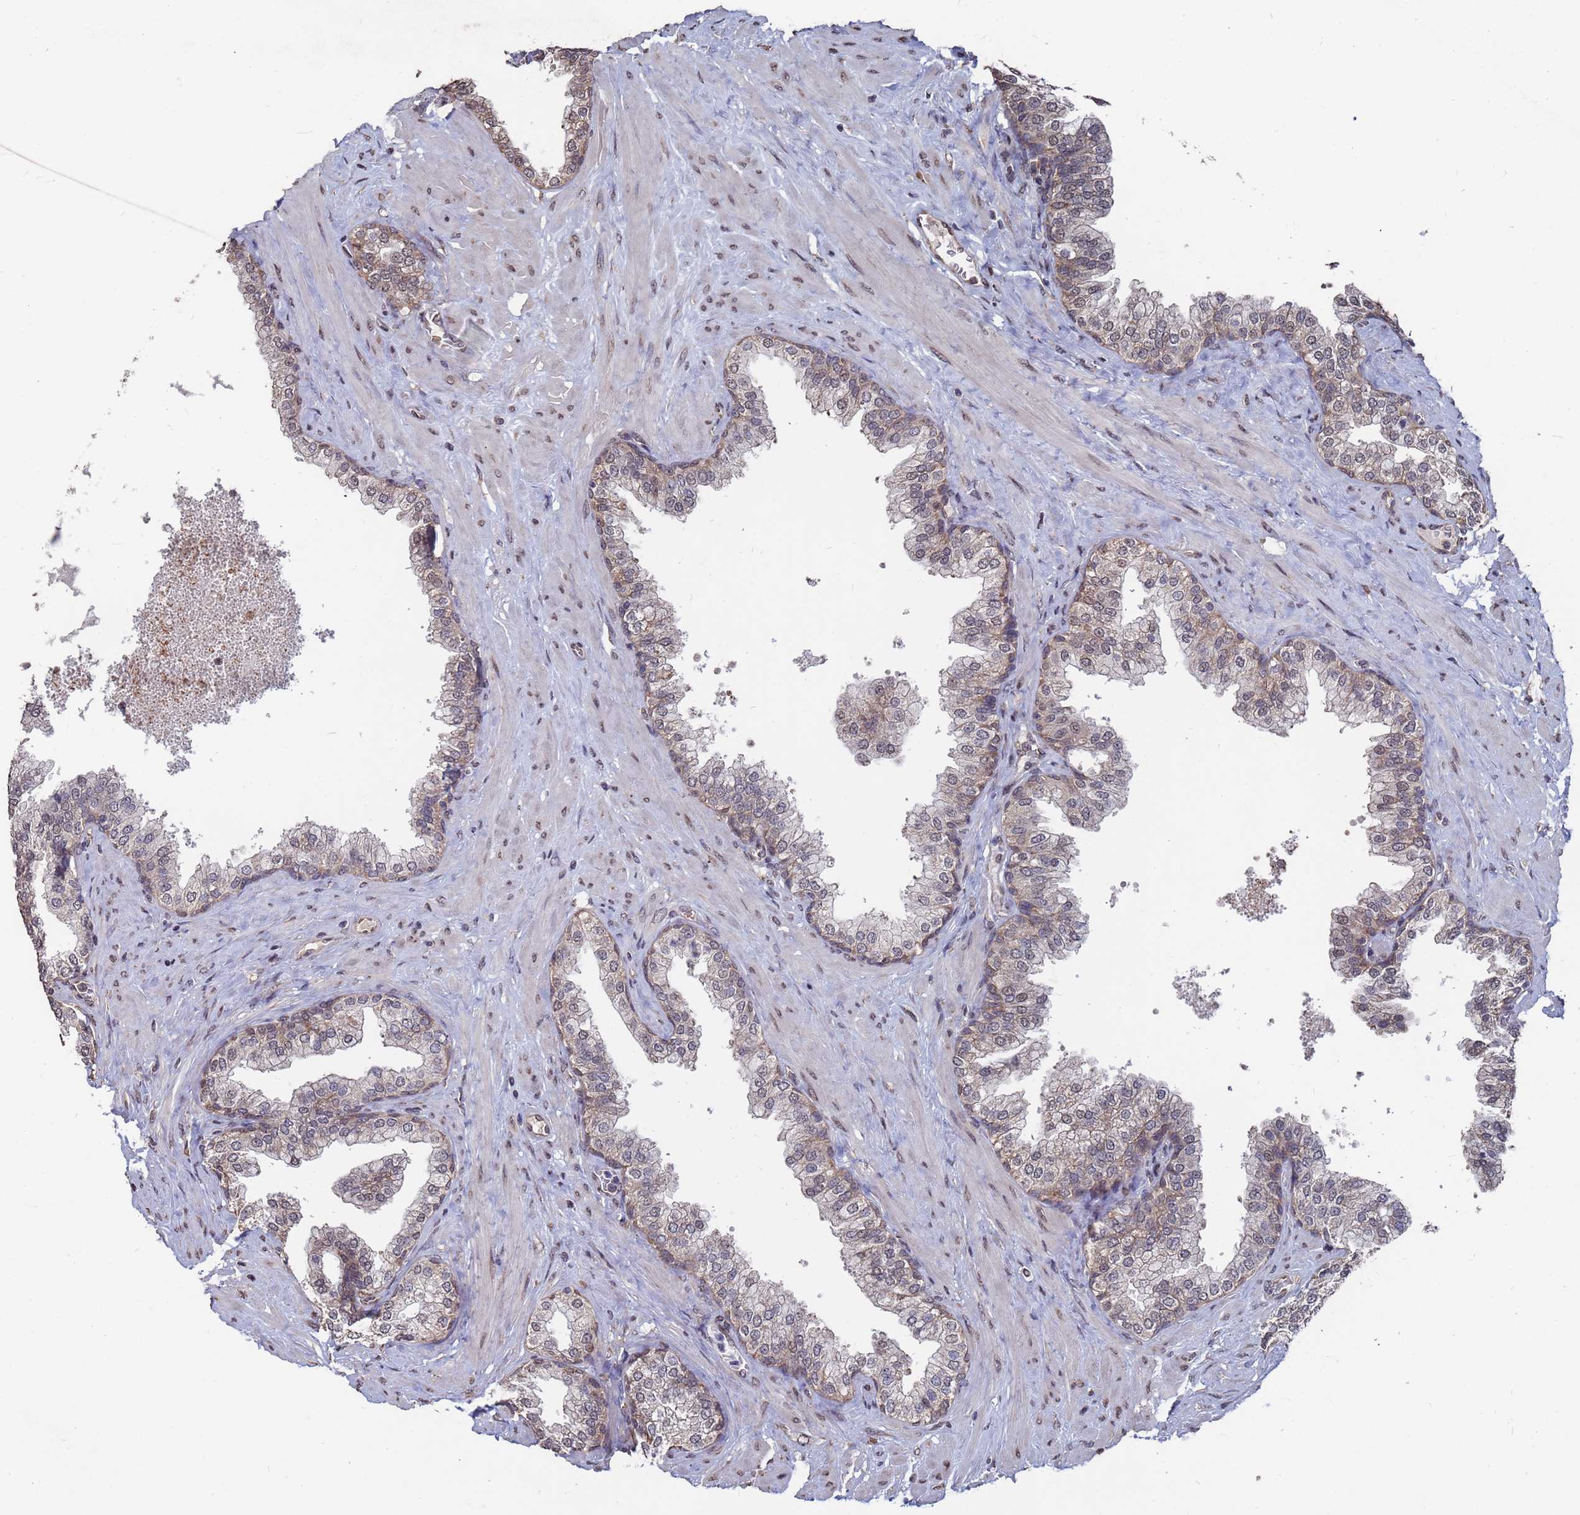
{"staining": {"intensity": "weak", "quantity": "25%-75%", "location": "cytoplasmic/membranous"}, "tissue": "prostate", "cell_type": "Glandular cells", "image_type": "normal", "snomed": [{"axis": "morphology", "description": "Normal tissue, NOS"}, {"axis": "morphology", "description": "Urothelial carcinoma, Low grade"}, {"axis": "topography", "description": "Urinary bladder"}, {"axis": "topography", "description": "Prostate"}], "caption": "Weak cytoplasmic/membranous protein expression is appreciated in approximately 25%-75% of glandular cells in prostate. The staining is performed using DAB brown chromogen to label protein expression. The nuclei are counter-stained blue using hematoxylin.", "gene": "CFAP119", "patient": {"sex": "male", "age": 60}}